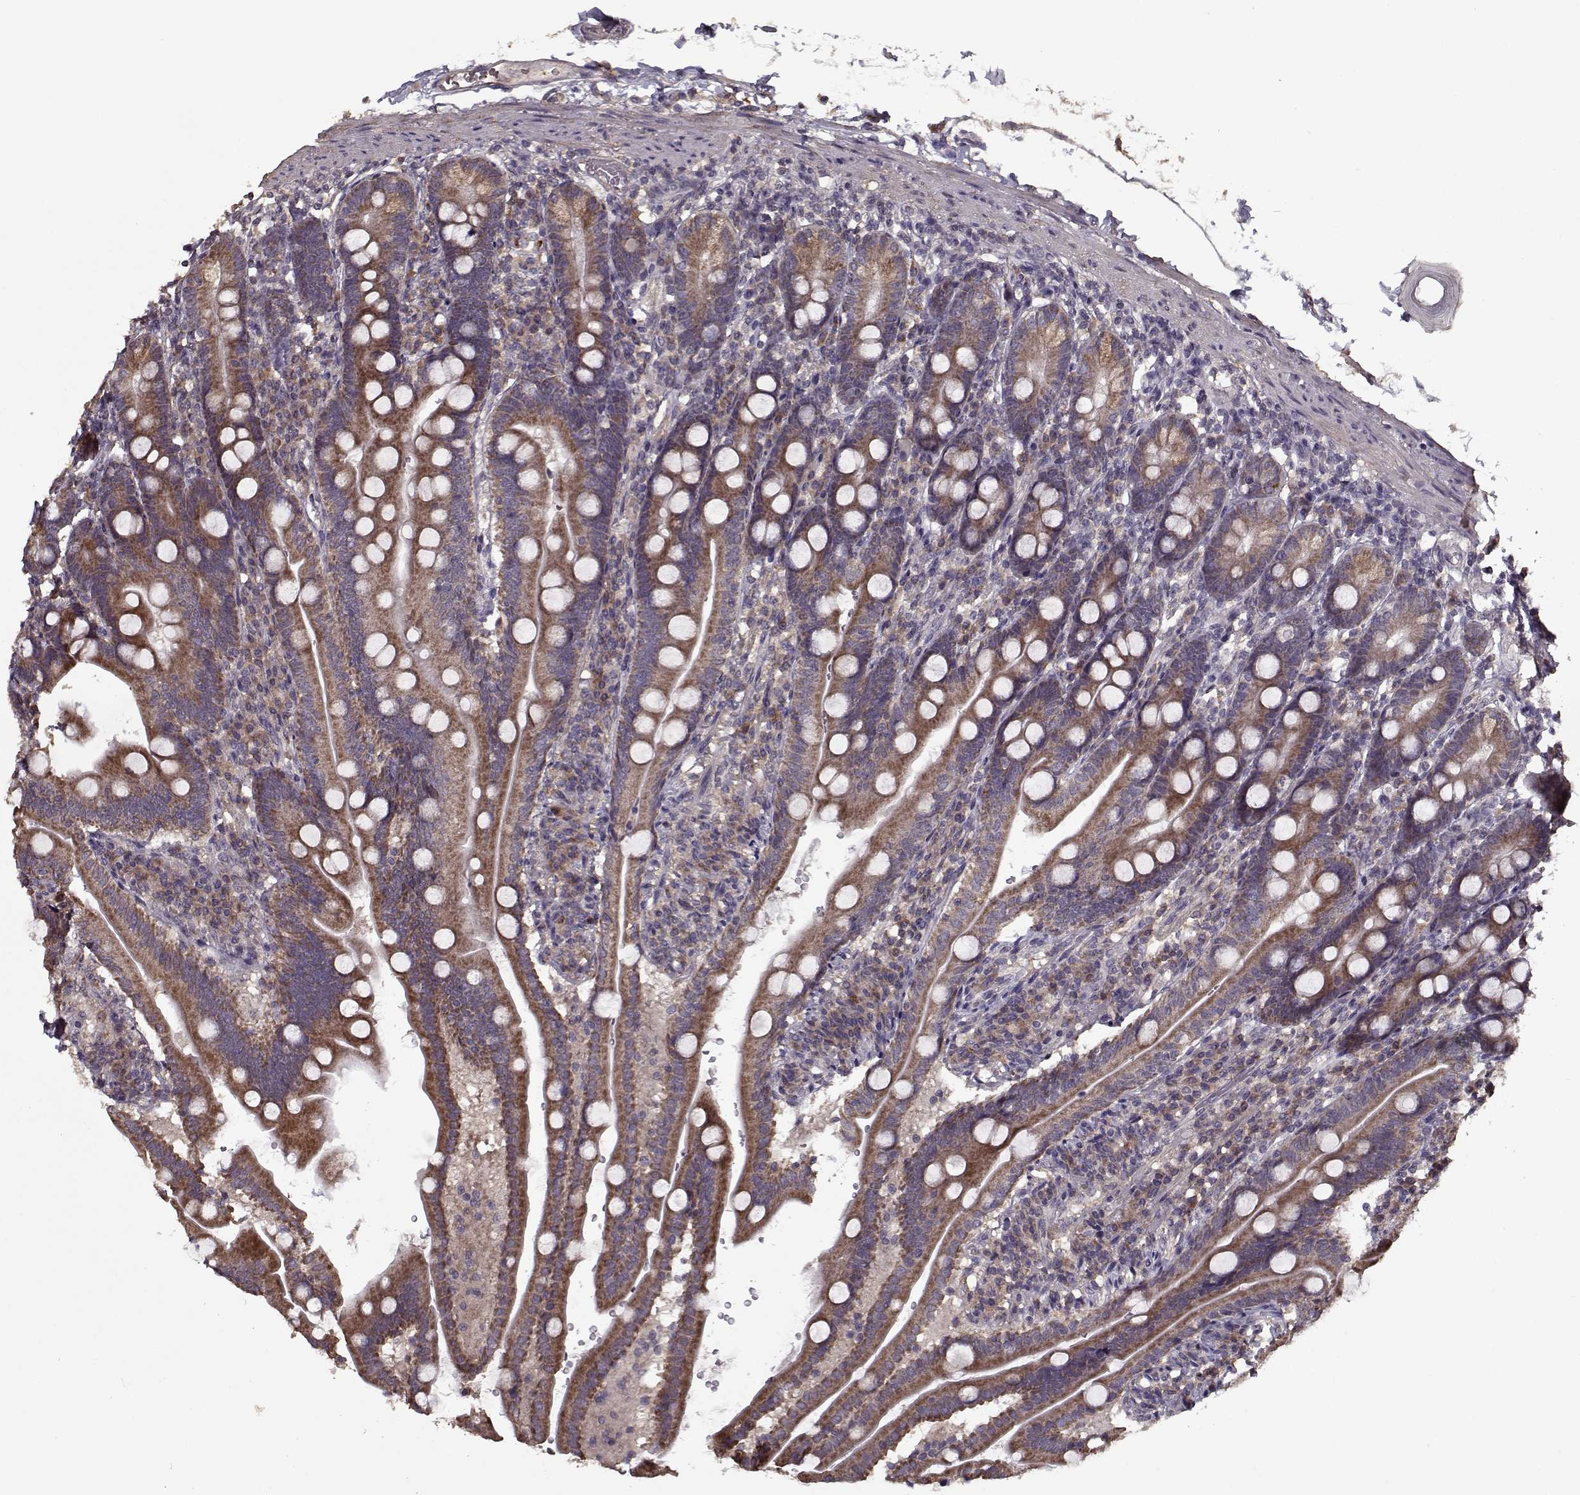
{"staining": {"intensity": "moderate", "quantity": ">75%", "location": "cytoplasmic/membranous"}, "tissue": "duodenum", "cell_type": "Glandular cells", "image_type": "normal", "snomed": [{"axis": "morphology", "description": "Normal tissue, NOS"}, {"axis": "topography", "description": "Duodenum"}], "caption": "Unremarkable duodenum demonstrates moderate cytoplasmic/membranous expression in approximately >75% of glandular cells (DAB (3,3'-diaminobenzidine) = brown stain, brightfield microscopy at high magnification)..", "gene": "IMMP1L", "patient": {"sex": "female", "age": 67}}